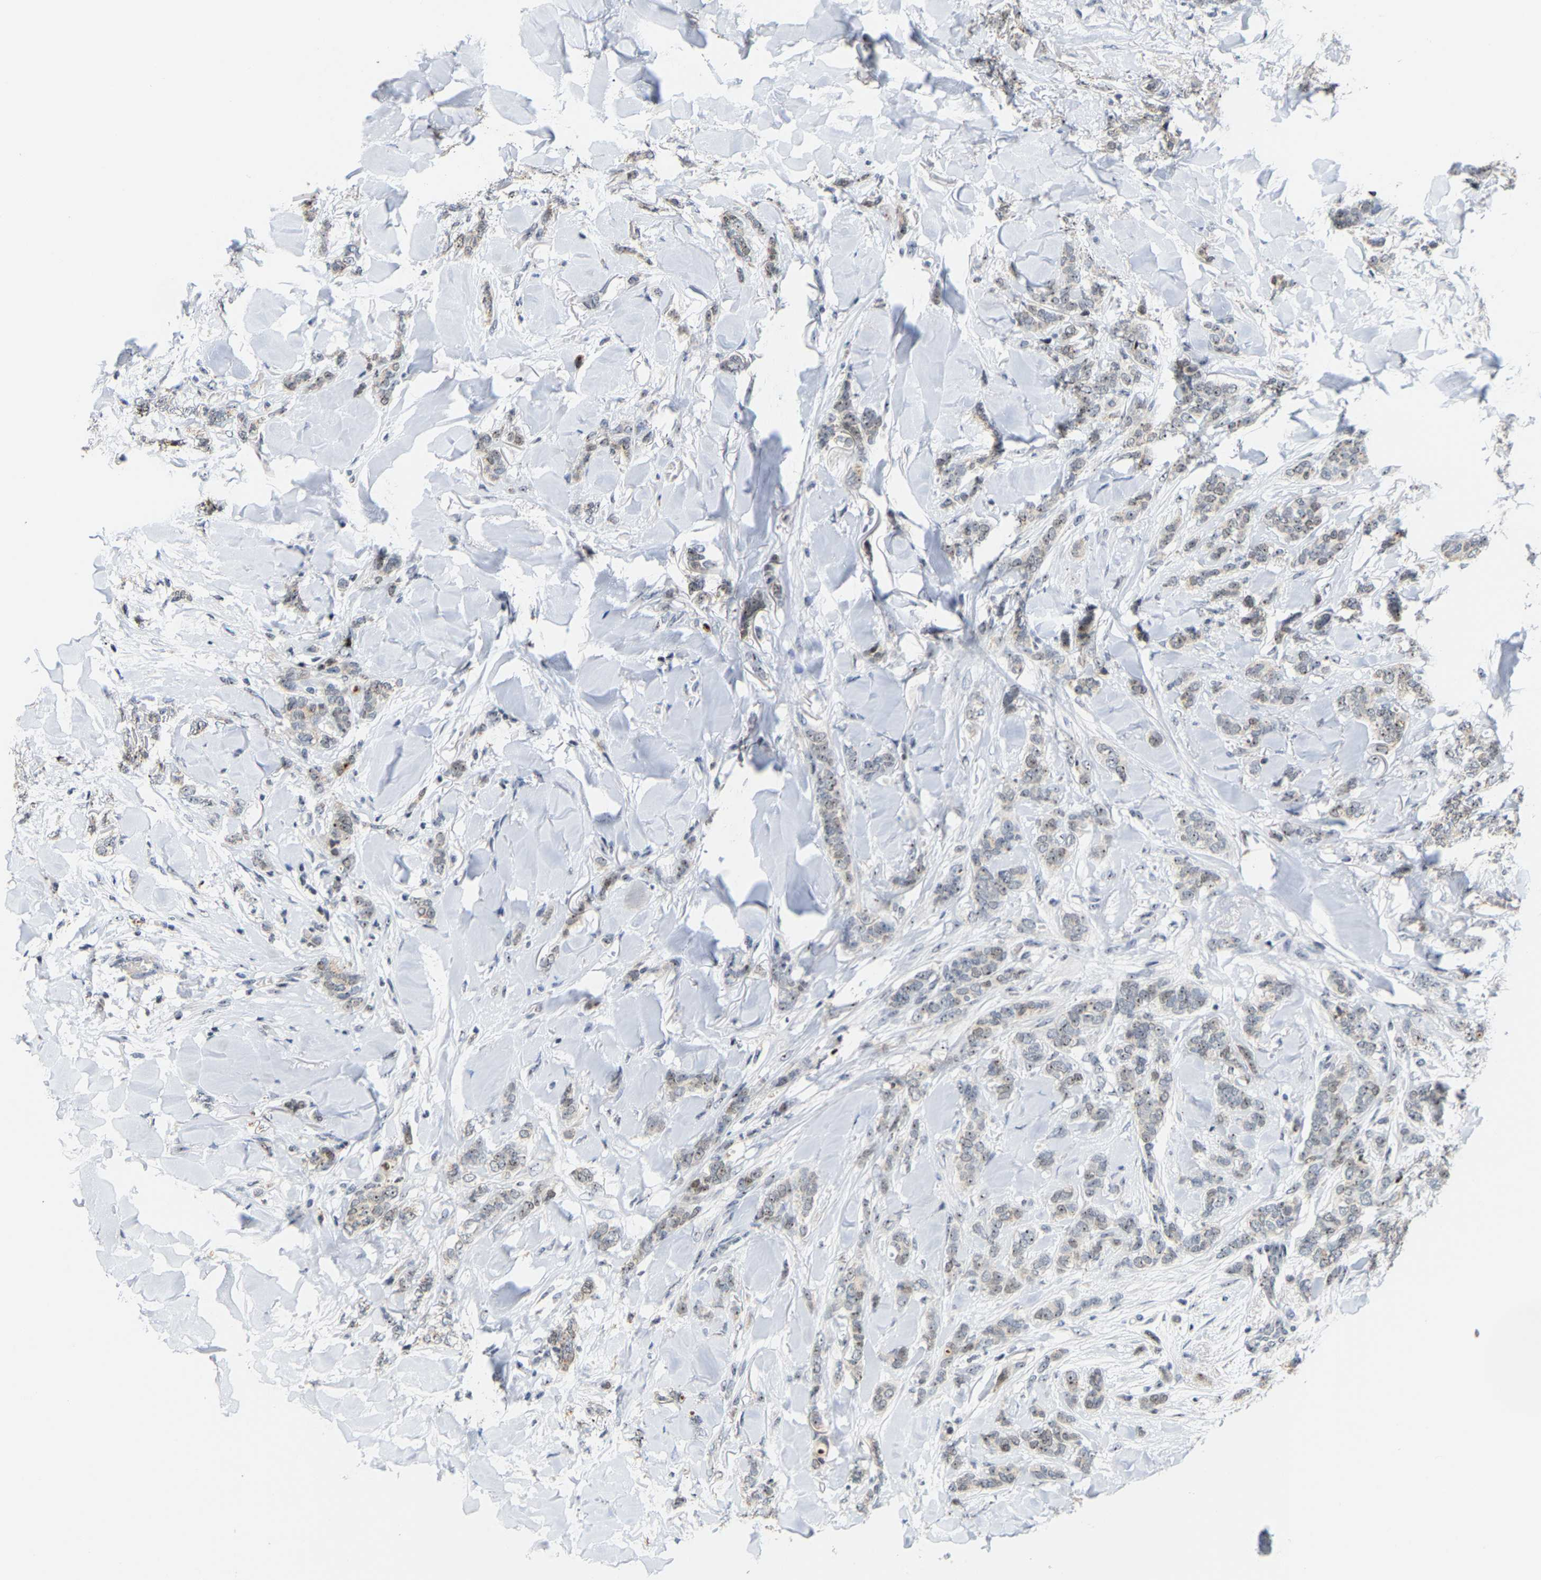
{"staining": {"intensity": "weak", "quantity": "25%-75%", "location": "nuclear"}, "tissue": "breast cancer", "cell_type": "Tumor cells", "image_type": "cancer", "snomed": [{"axis": "morphology", "description": "Lobular carcinoma"}, {"axis": "topography", "description": "Skin"}, {"axis": "topography", "description": "Breast"}], "caption": "Protein analysis of lobular carcinoma (breast) tissue exhibits weak nuclear expression in about 25%-75% of tumor cells.", "gene": "NOP58", "patient": {"sex": "female", "age": 46}}